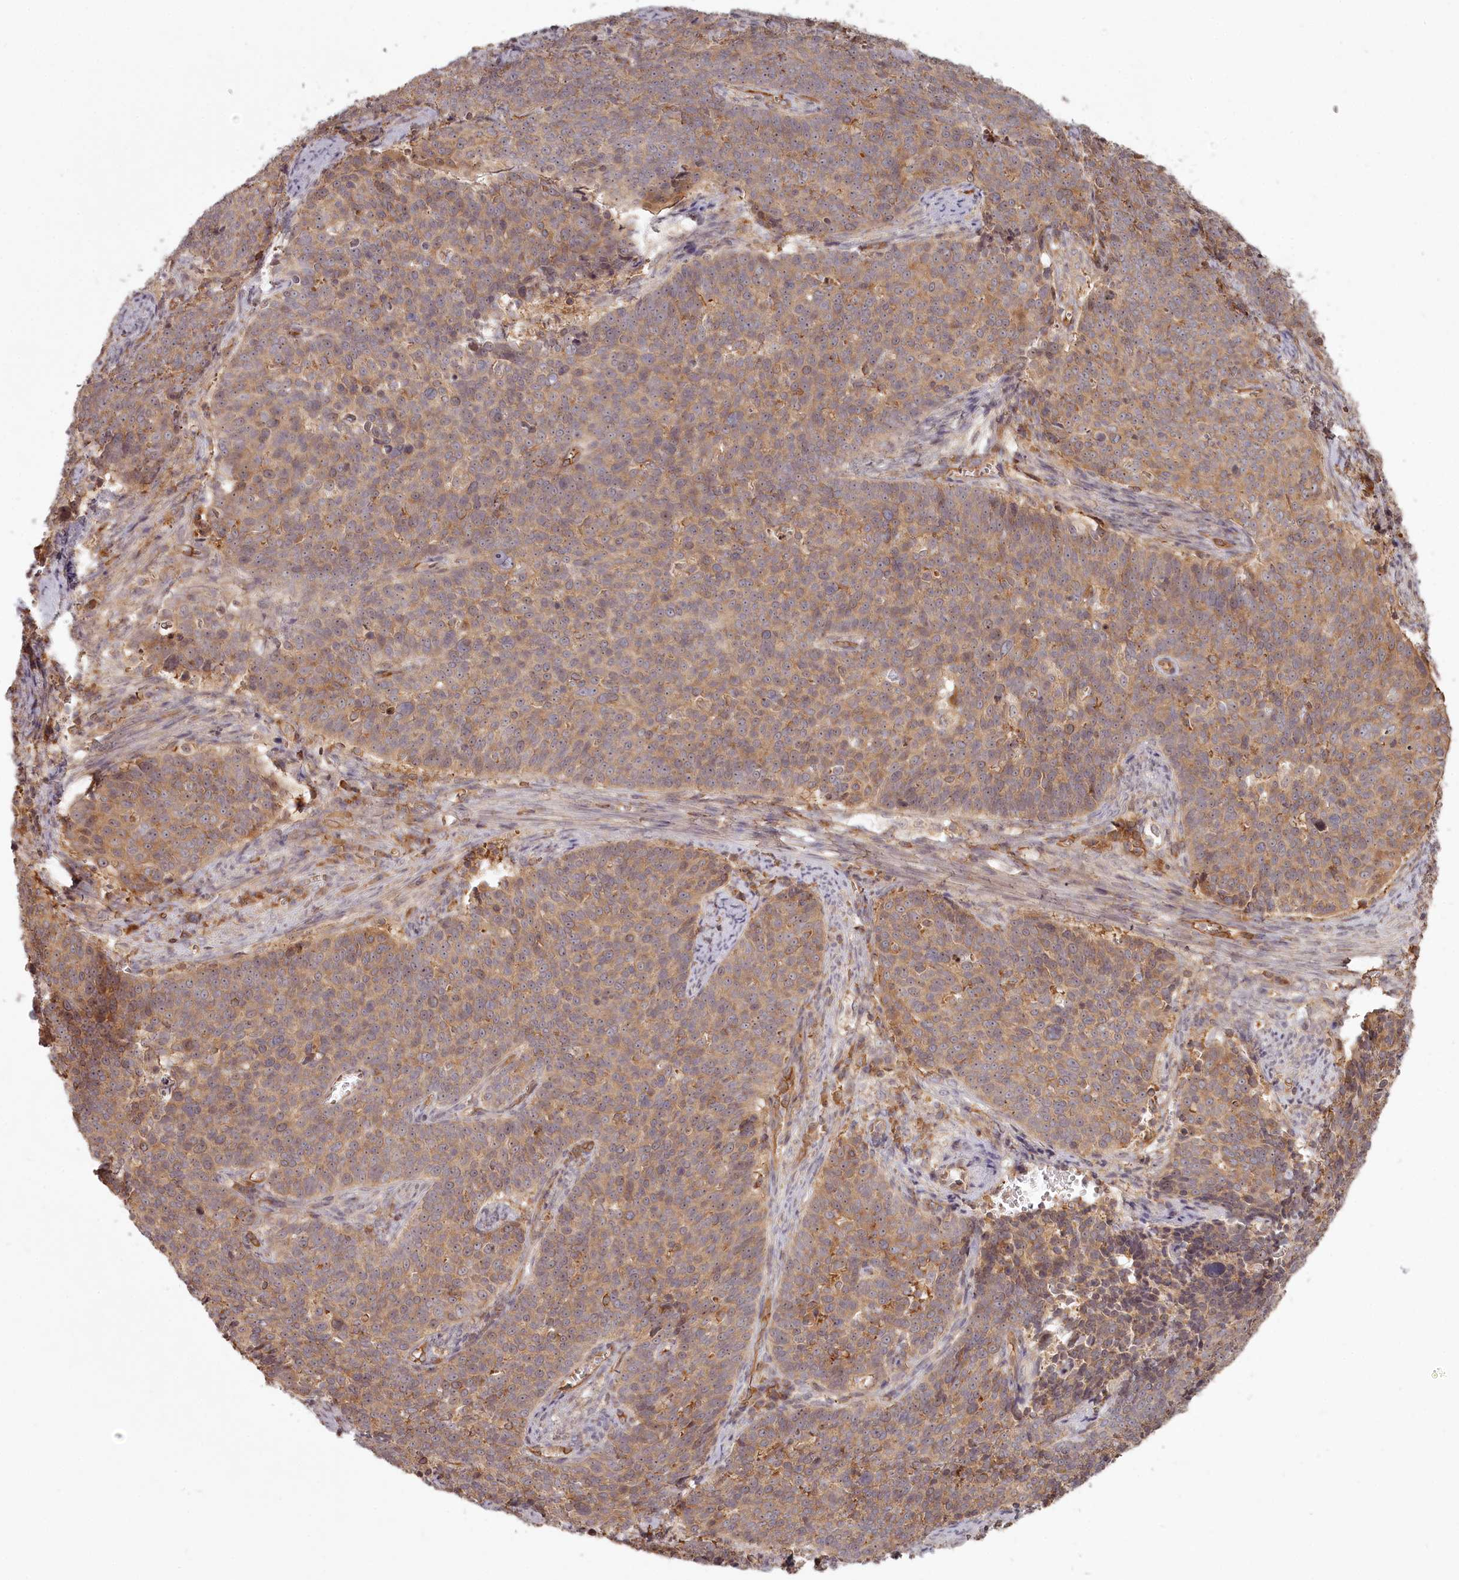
{"staining": {"intensity": "moderate", "quantity": ">75%", "location": "cytoplasmic/membranous"}, "tissue": "cervical cancer", "cell_type": "Tumor cells", "image_type": "cancer", "snomed": [{"axis": "morphology", "description": "Squamous cell carcinoma, NOS"}, {"axis": "topography", "description": "Cervix"}], "caption": "A medium amount of moderate cytoplasmic/membranous positivity is identified in approximately >75% of tumor cells in cervical cancer (squamous cell carcinoma) tissue.", "gene": "TMIE", "patient": {"sex": "female", "age": 39}}